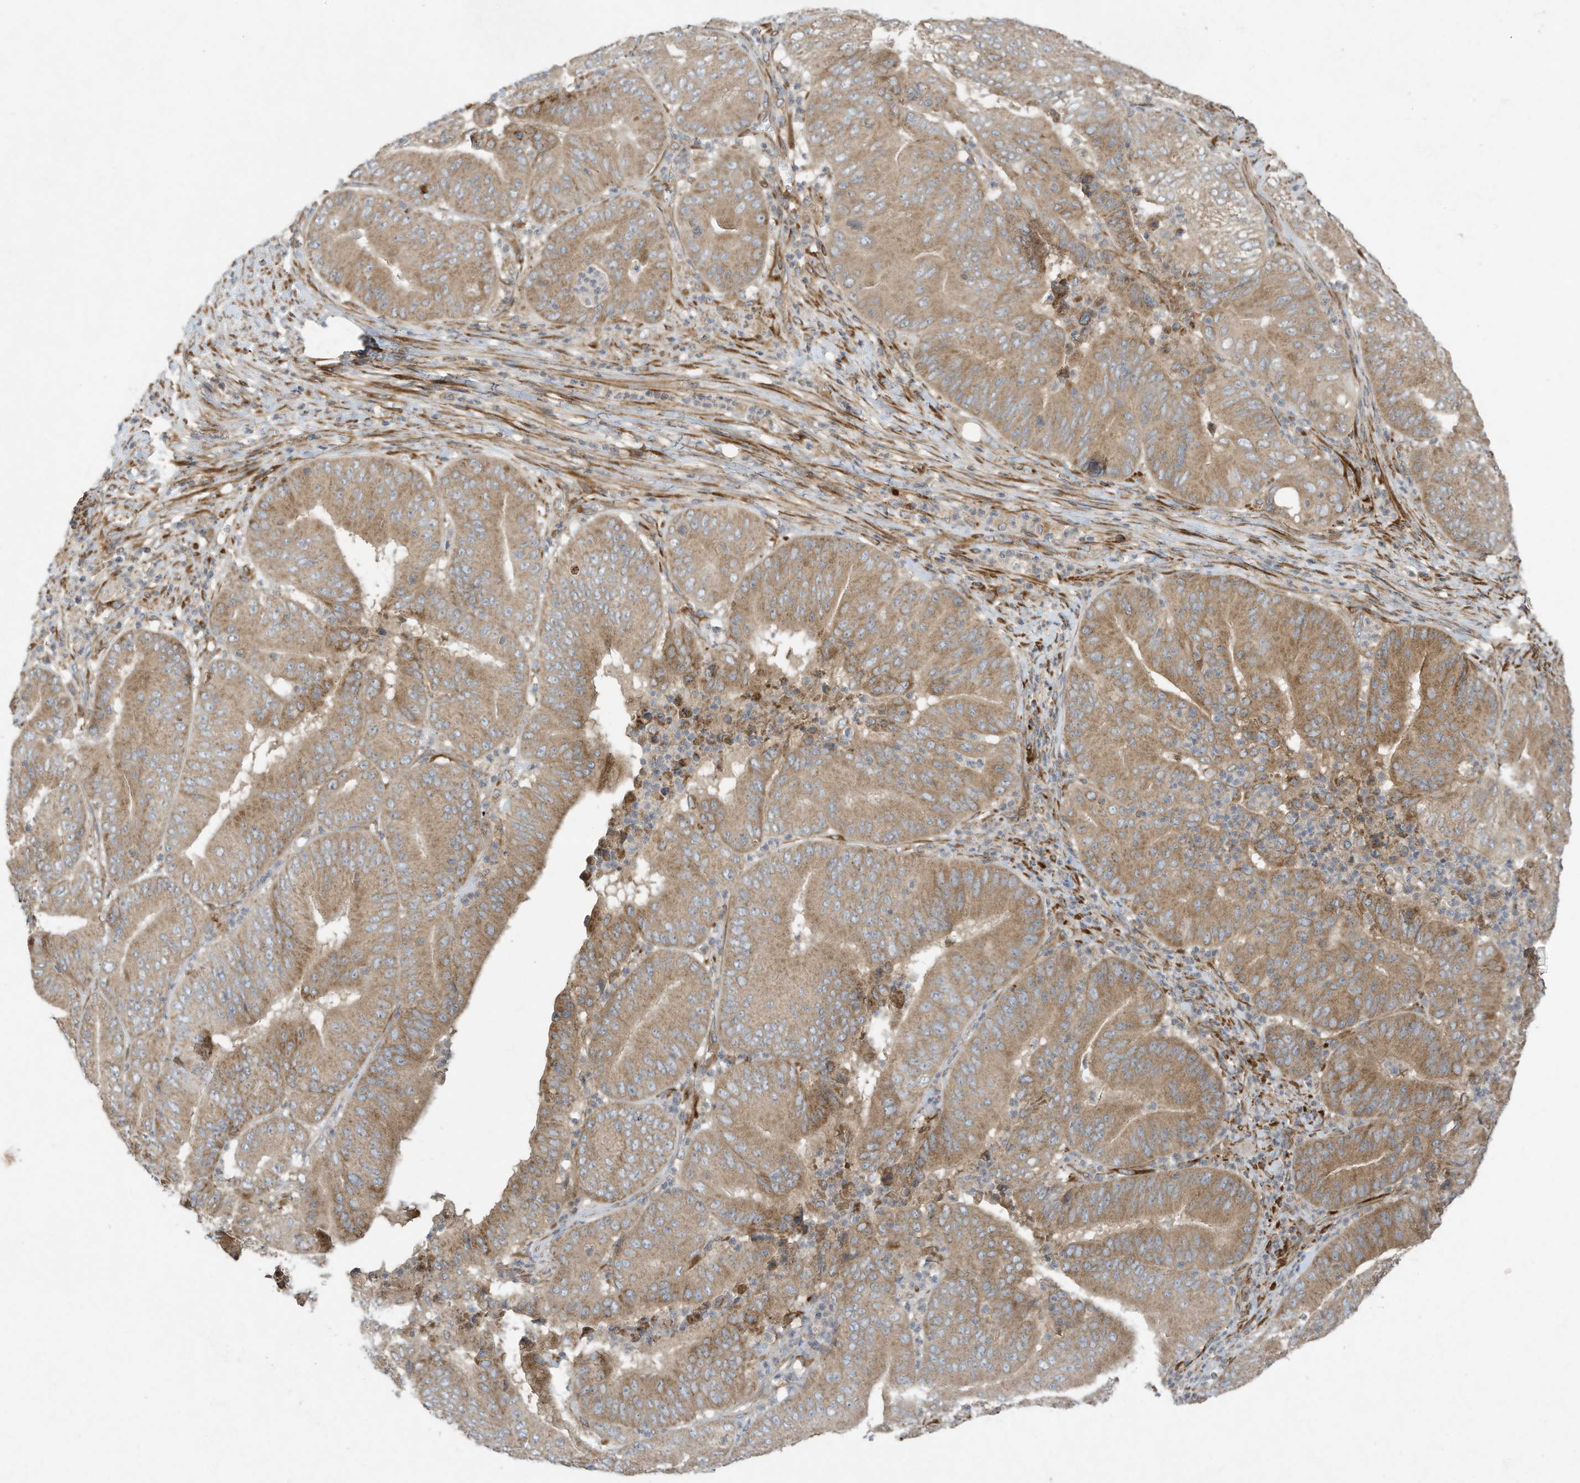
{"staining": {"intensity": "moderate", "quantity": "25%-75%", "location": "cytoplasmic/membranous"}, "tissue": "pancreatic cancer", "cell_type": "Tumor cells", "image_type": "cancer", "snomed": [{"axis": "morphology", "description": "Adenocarcinoma, NOS"}, {"axis": "topography", "description": "Pancreas"}], "caption": "This image demonstrates IHC staining of human pancreatic adenocarcinoma, with medium moderate cytoplasmic/membranous staining in about 25%-75% of tumor cells.", "gene": "SYNJ2", "patient": {"sex": "female", "age": 77}}